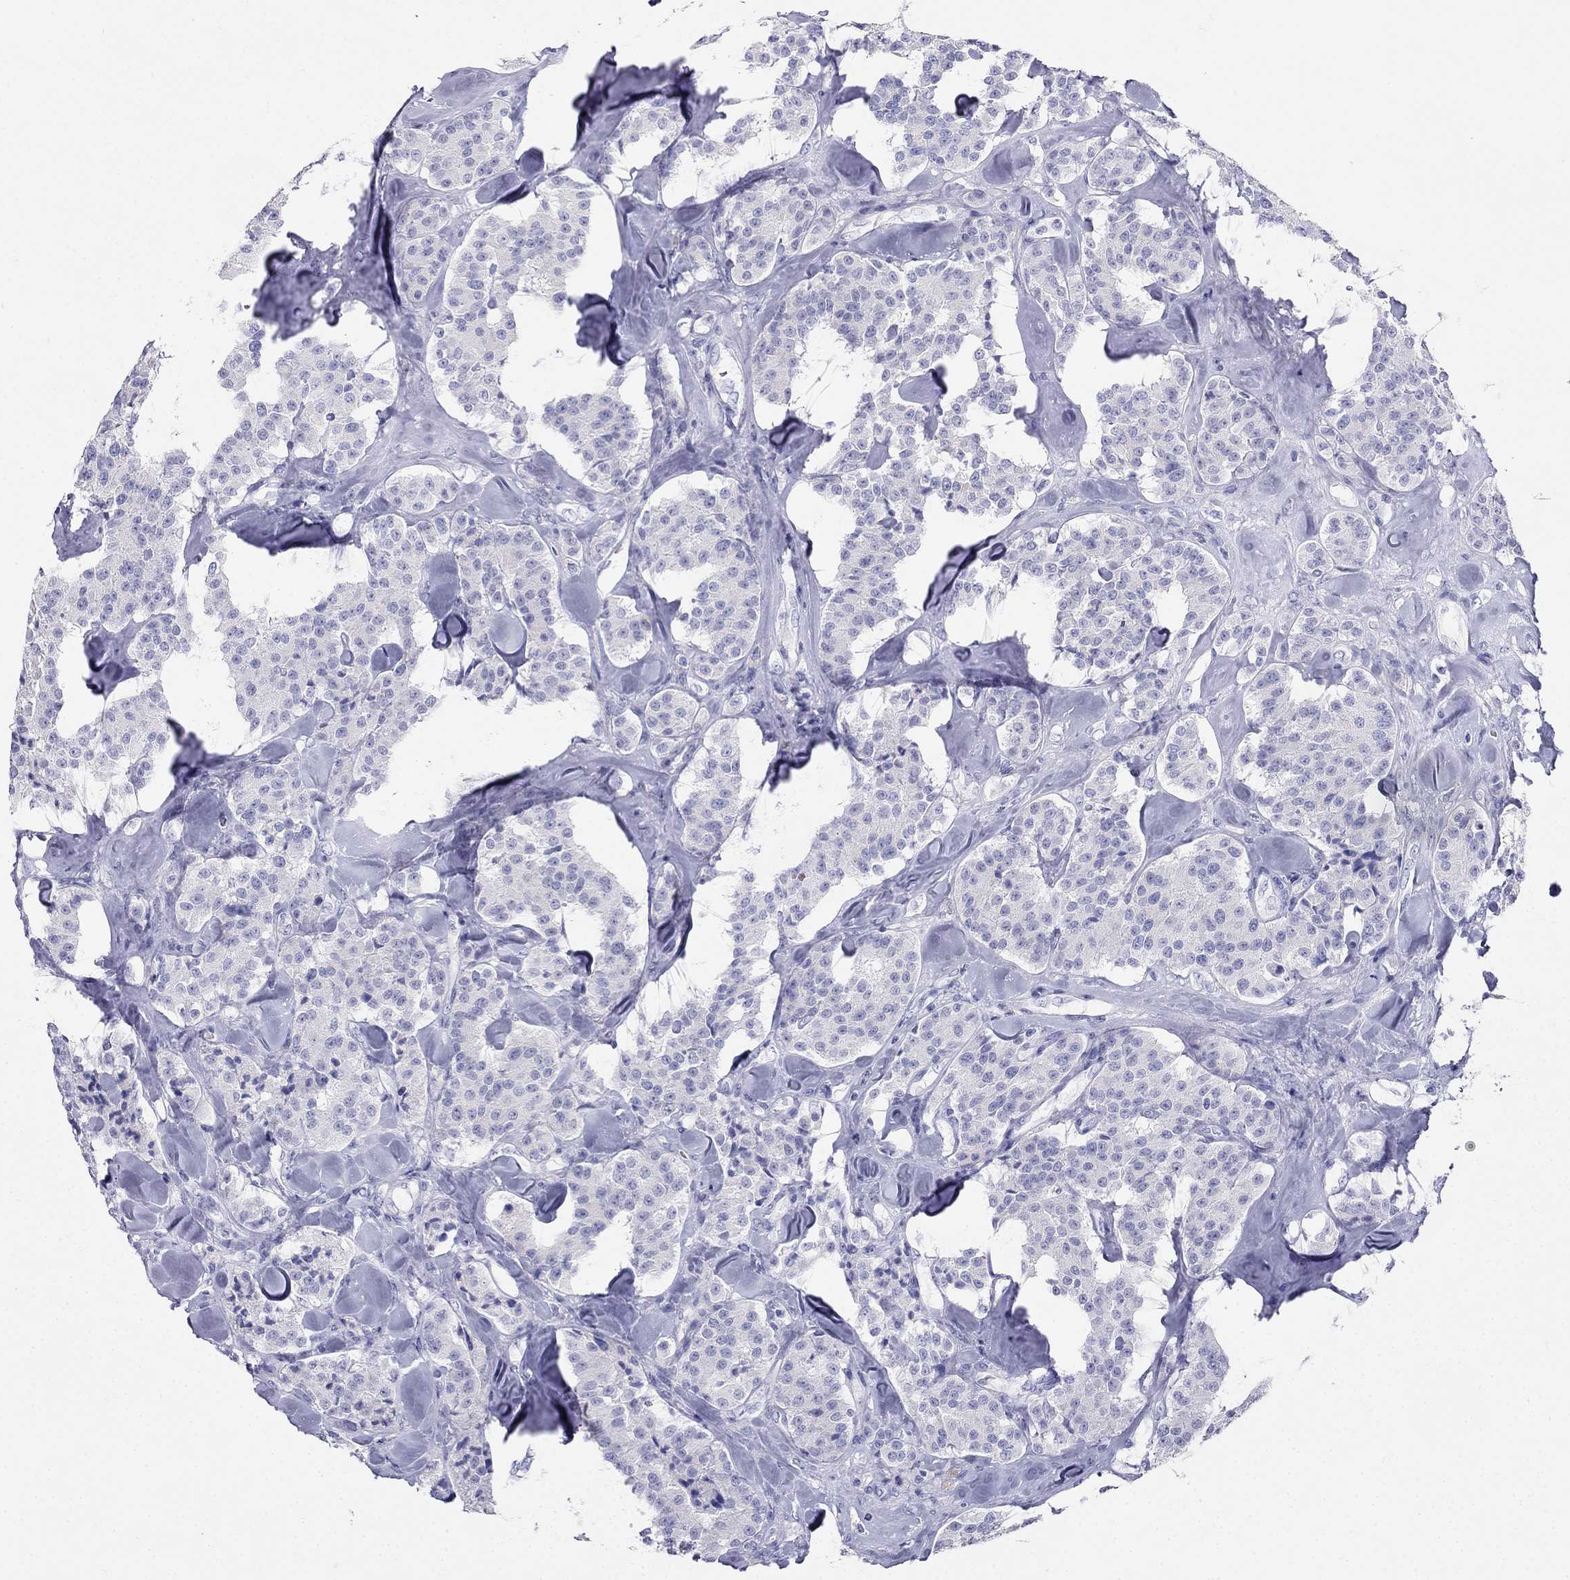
{"staining": {"intensity": "negative", "quantity": "none", "location": "none"}, "tissue": "carcinoid", "cell_type": "Tumor cells", "image_type": "cancer", "snomed": [{"axis": "morphology", "description": "Carcinoid, malignant, NOS"}, {"axis": "topography", "description": "Pancreas"}], "caption": "Tumor cells are negative for protein expression in human carcinoid.", "gene": "RFLNA", "patient": {"sex": "male", "age": 41}}